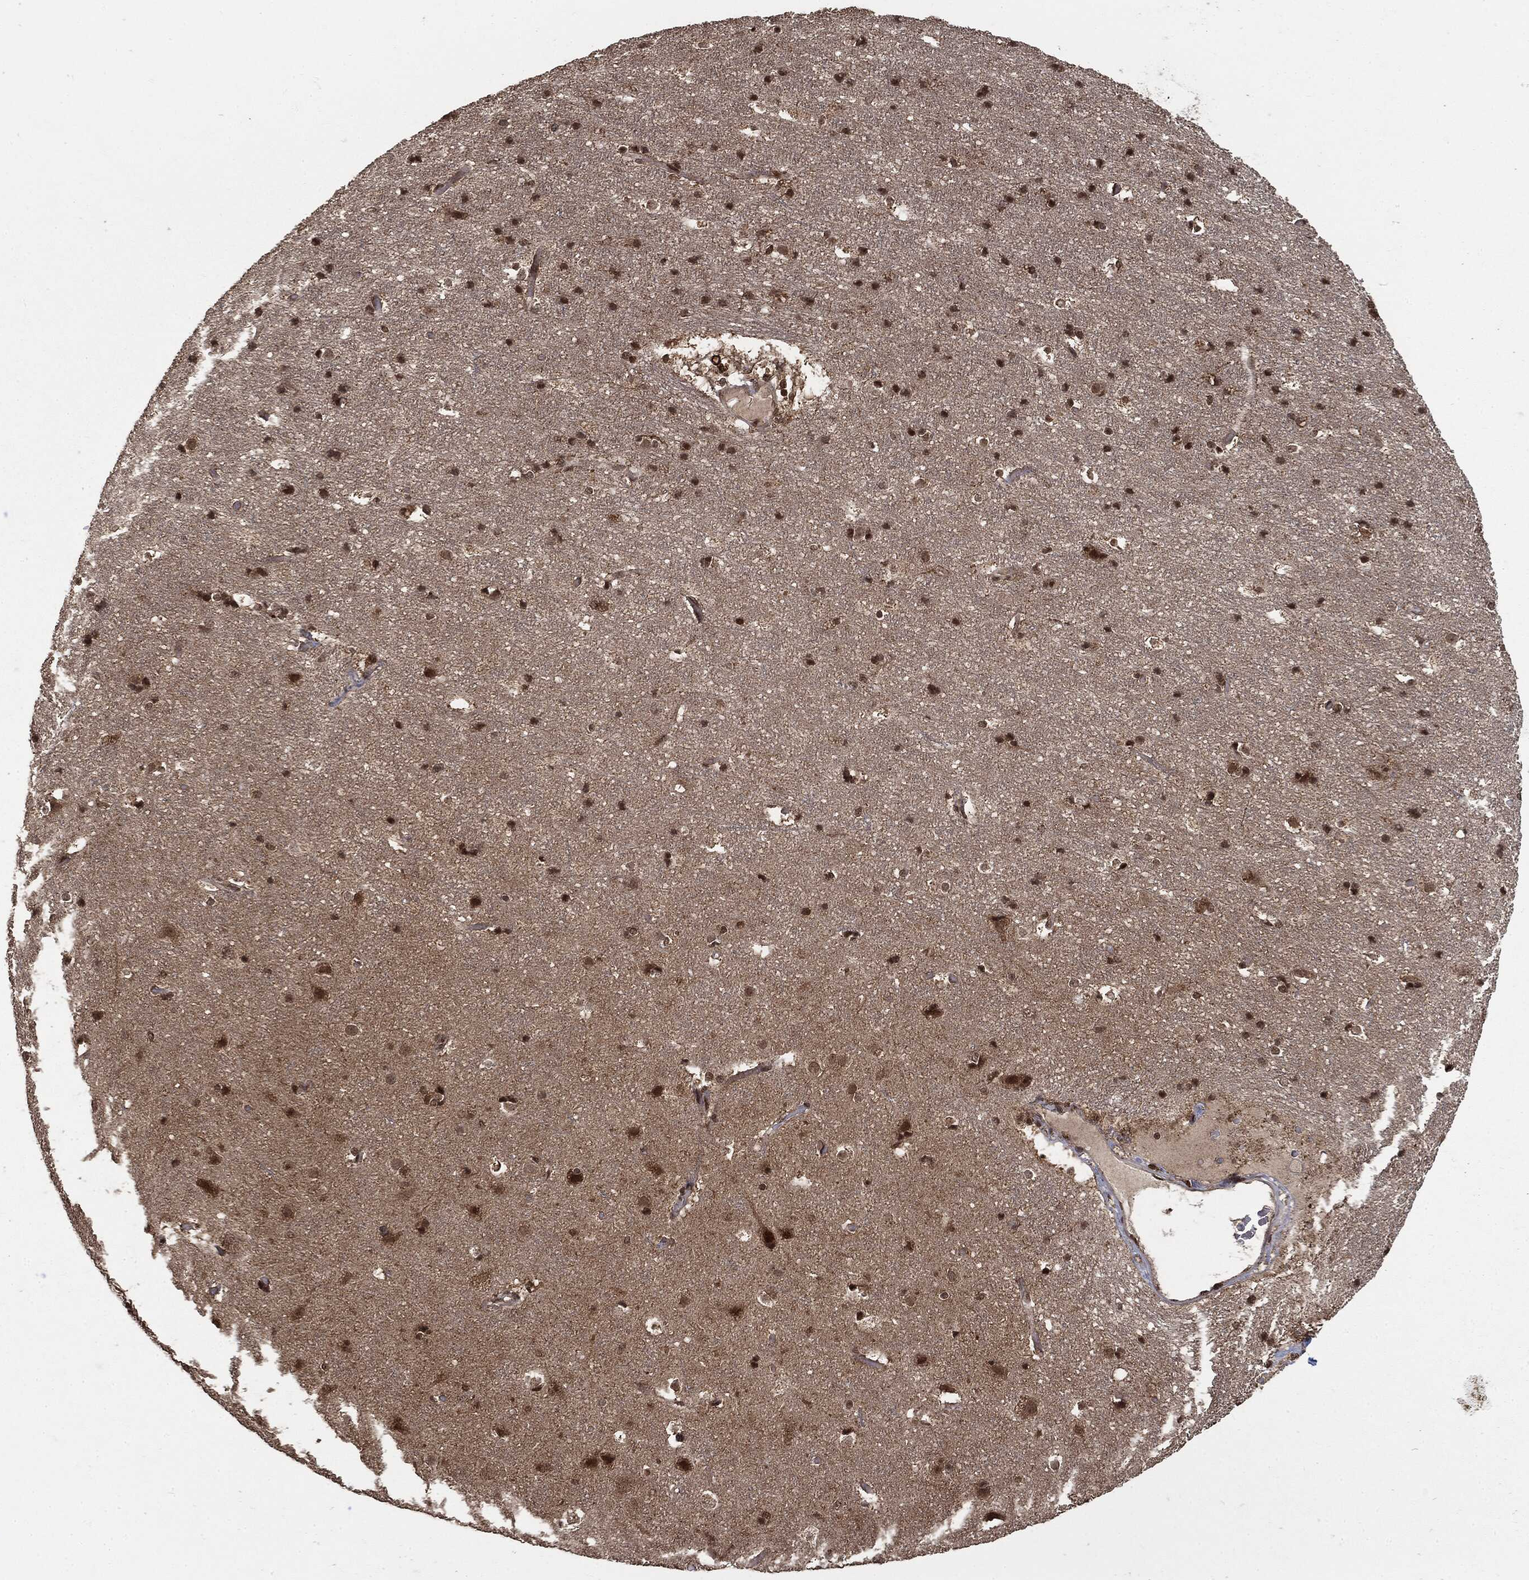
{"staining": {"intensity": "strong", "quantity": ">75%", "location": "nuclear"}, "tissue": "cerebral cortex", "cell_type": "Endothelial cells", "image_type": "normal", "snomed": [{"axis": "morphology", "description": "Normal tissue, NOS"}, {"axis": "topography", "description": "Cerebral cortex"}], "caption": "Approximately >75% of endothelial cells in benign human cerebral cortex show strong nuclear protein staining as visualized by brown immunohistochemical staining.", "gene": "CTDP1", "patient": {"sex": "female", "age": 52}}